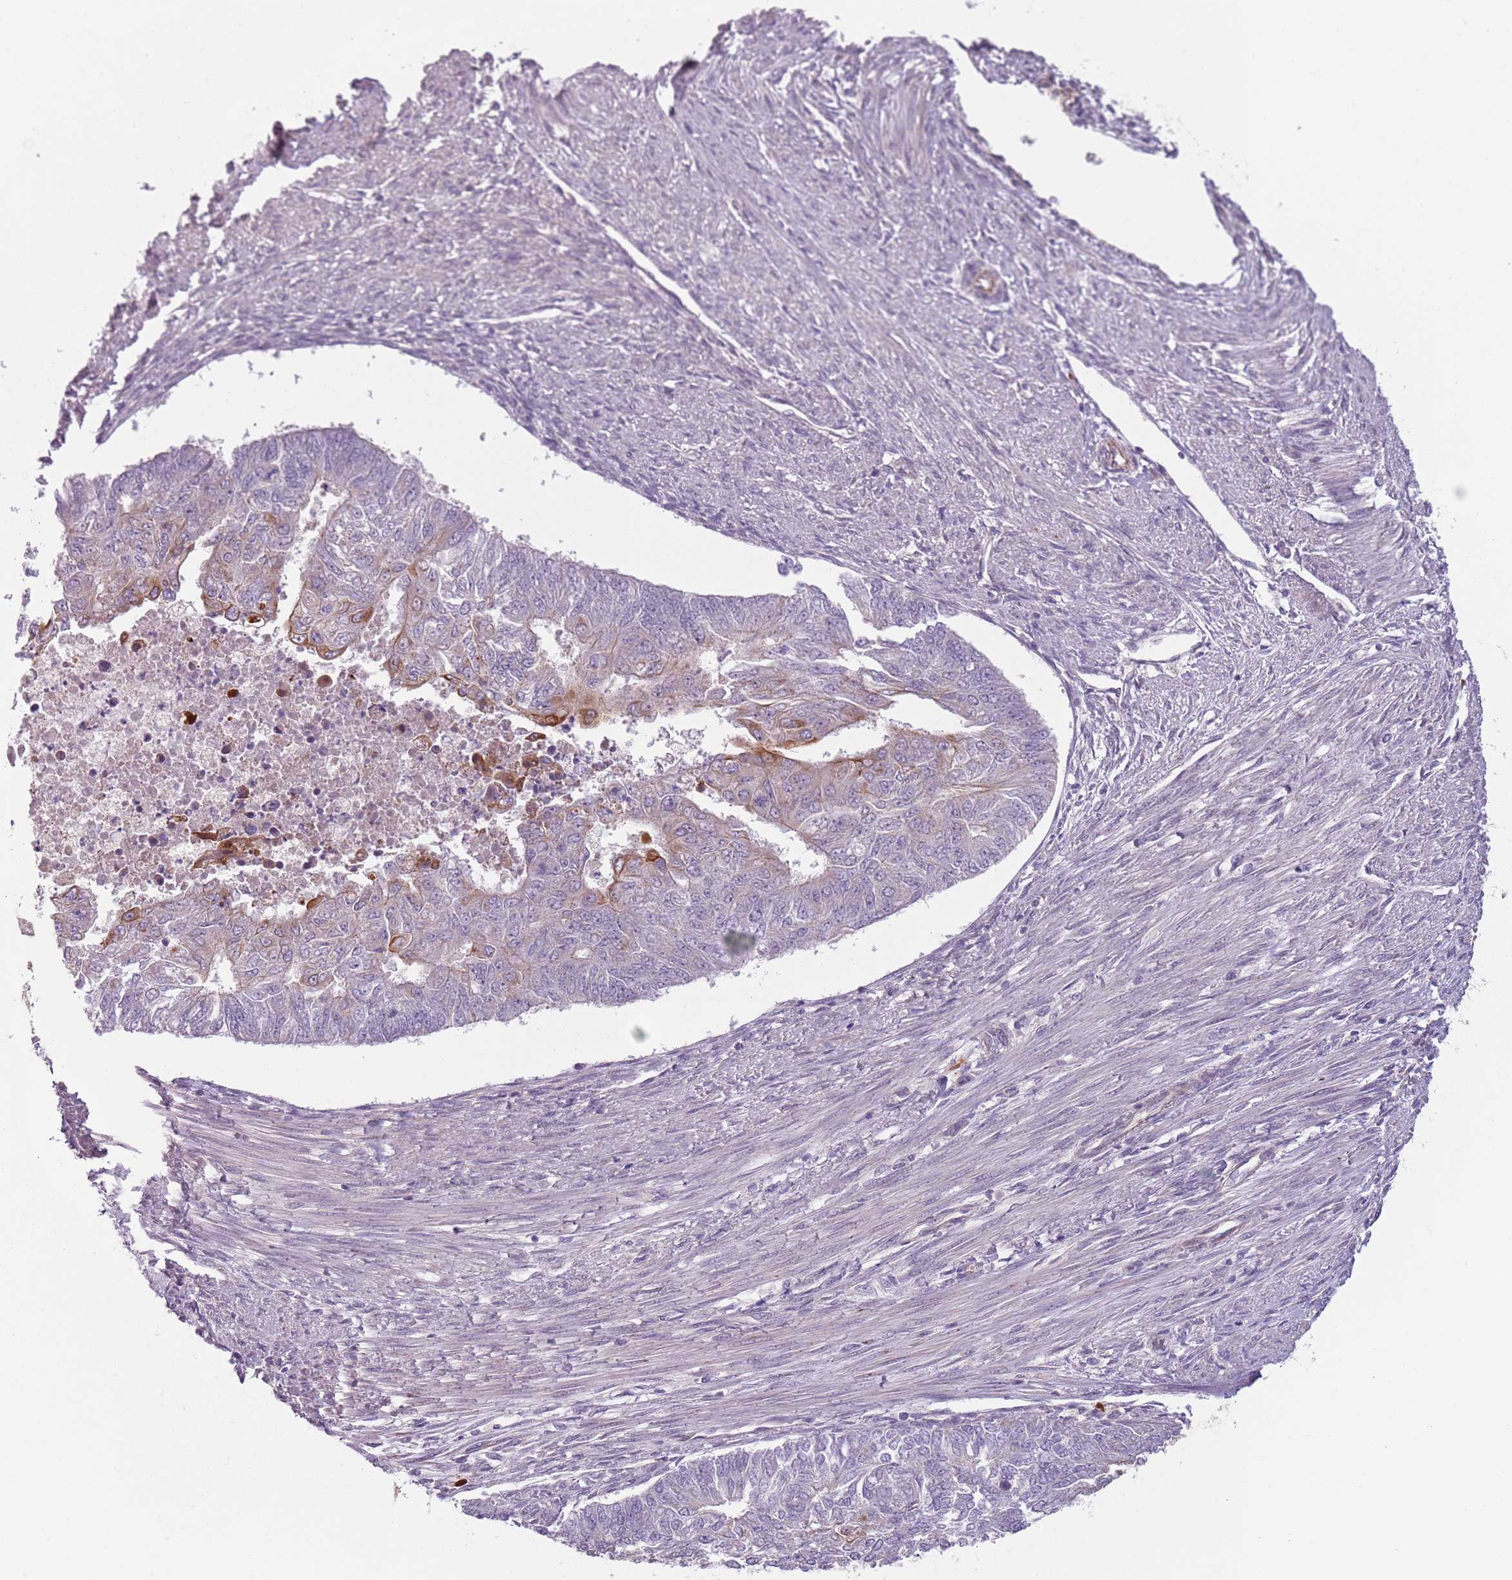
{"staining": {"intensity": "moderate", "quantity": "<25%", "location": "cytoplasmic/membranous"}, "tissue": "endometrial cancer", "cell_type": "Tumor cells", "image_type": "cancer", "snomed": [{"axis": "morphology", "description": "Adenocarcinoma, NOS"}, {"axis": "topography", "description": "Endometrium"}], "caption": "An image of human endometrial adenocarcinoma stained for a protein shows moderate cytoplasmic/membranous brown staining in tumor cells.", "gene": "TLCD2", "patient": {"sex": "female", "age": 32}}